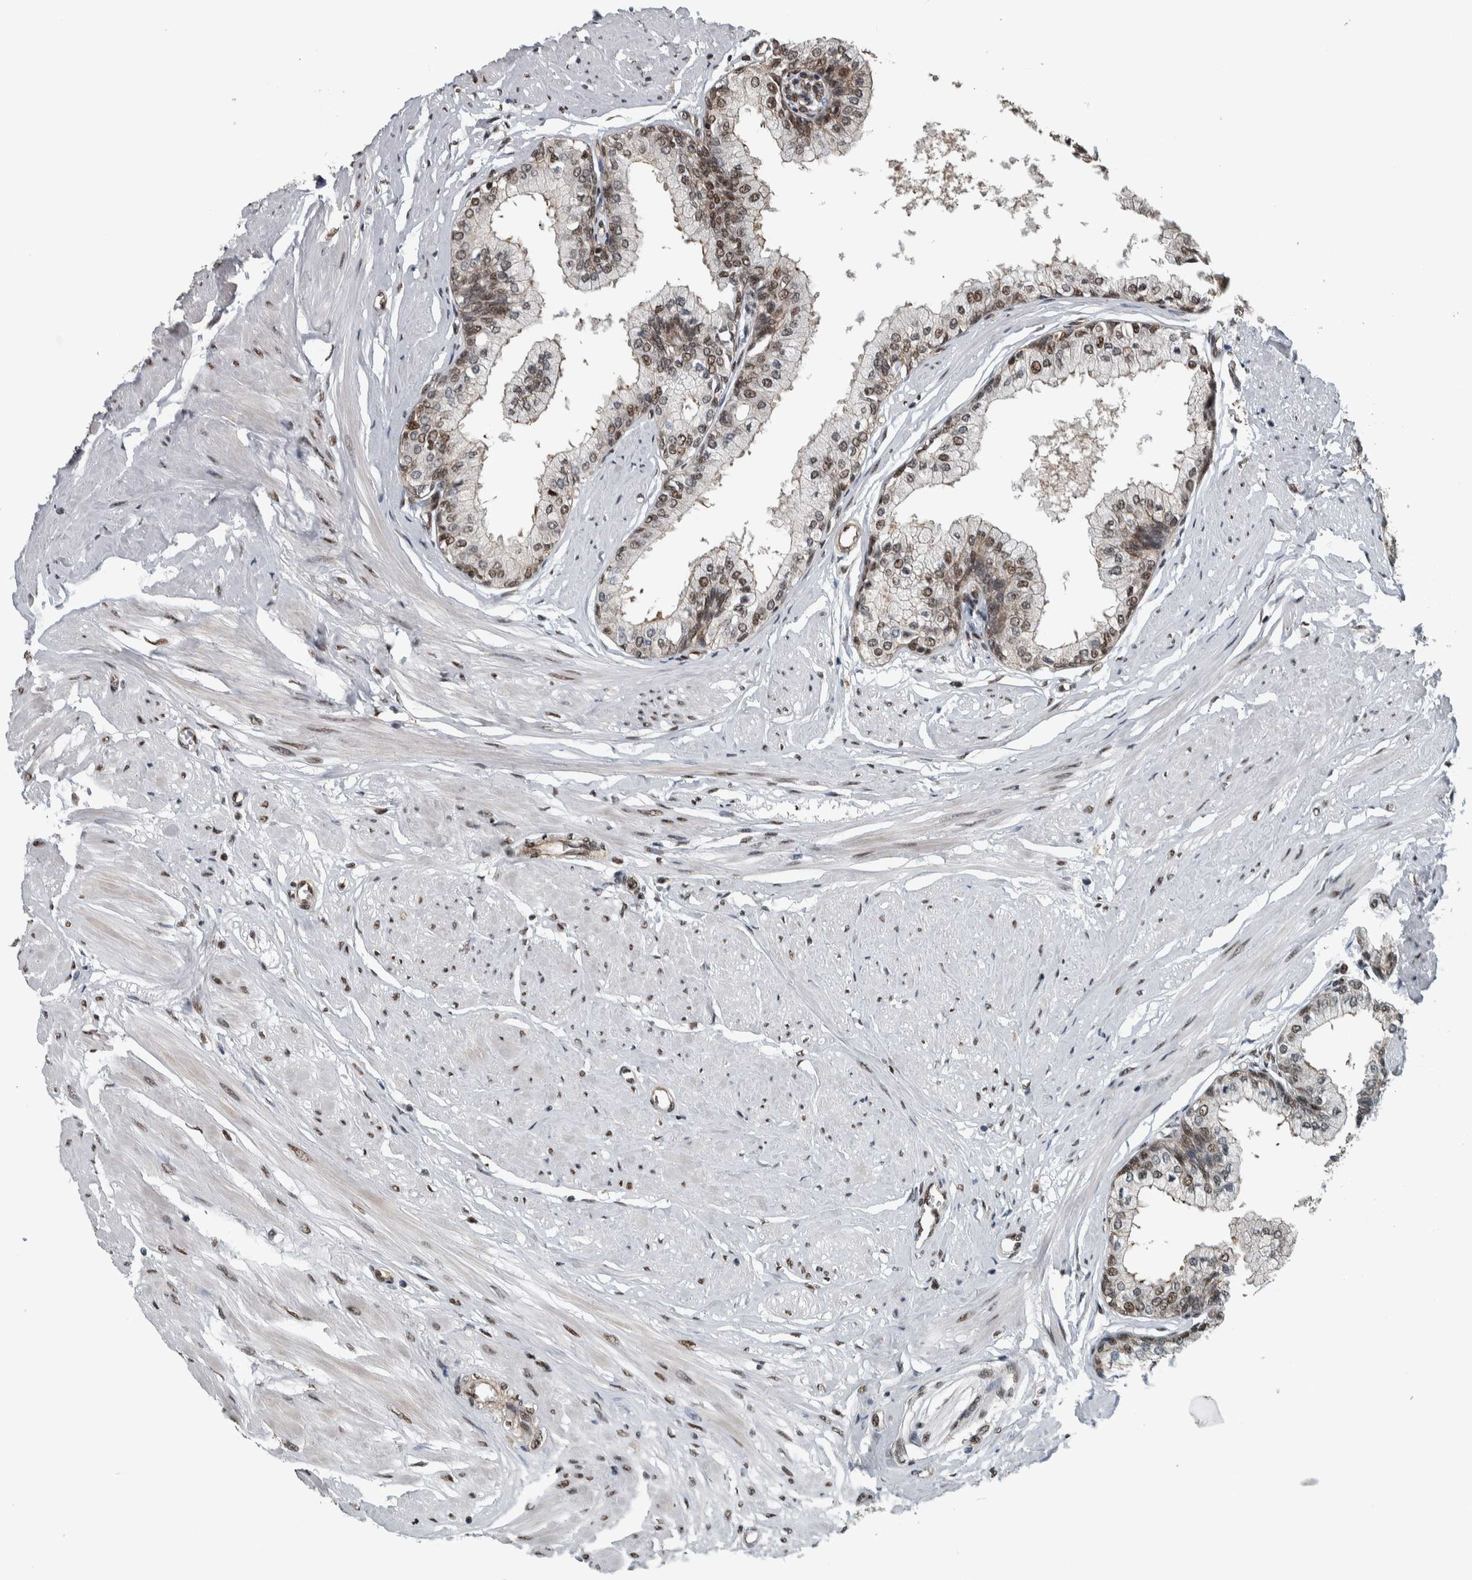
{"staining": {"intensity": "moderate", "quantity": ">75%", "location": "cytoplasmic/membranous,nuclear"}, "tissue": "seminal vesicle", "cell_type": "Glandular cells", "image_type": "normal", "snomed": [{"axis": "morphology", "description": "Normal tissue, NOS"}, {"axis": "topography", "description": "Prostate"}, {"axis": "topography", "description": "Seminal veicle"}], "caption": "Moderate cytoplasmic/membranous,nuclear positivity is identified in approximately >75% of glandular cells in normal seminal vesicle.", "gene": "FAM135B", "patient": {"sex": "male", "age": 60}}